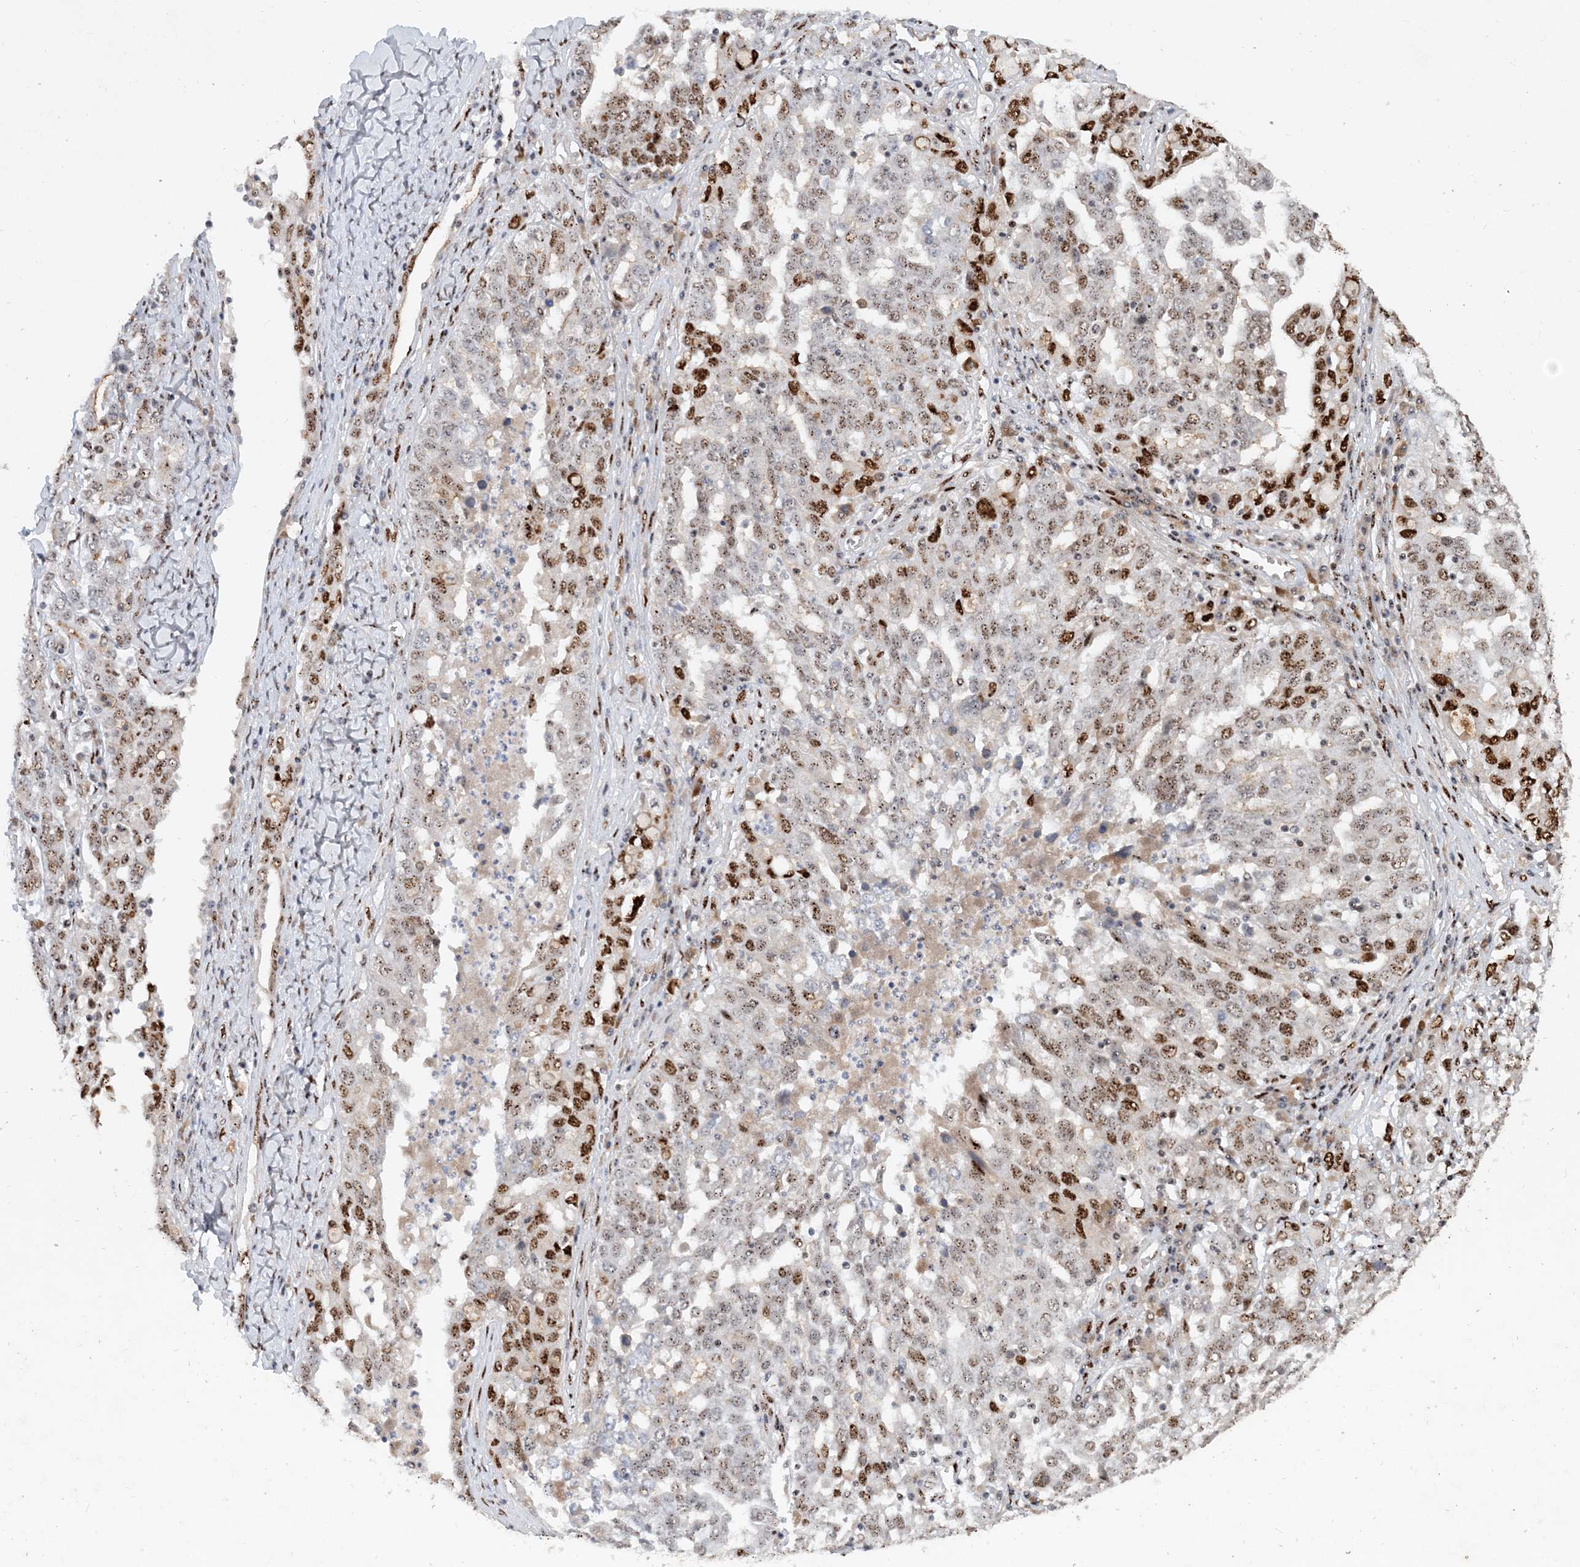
{"staining": {"intensity": "strong", "quantity": "25%-75%", "location": "nuclear"}, "tissue": "ovarian cancer", "cell_type": "Tumor cells", "image_type": "cancer", "snomed": [{"axis": "morphology", "description": "Carcinoma, endometroid"}, {"axis": "topography", "description": "Ovary"}], "caption": "This histopathology image reveals ovarian cancer stained with IHC to label a protein in brown. The nuclear of tumor cells show strong positivity for the protein. Nuclei are counter-stained blue.", "gene": "GIN1", "patient": {"sex": "female", "age": 62}}